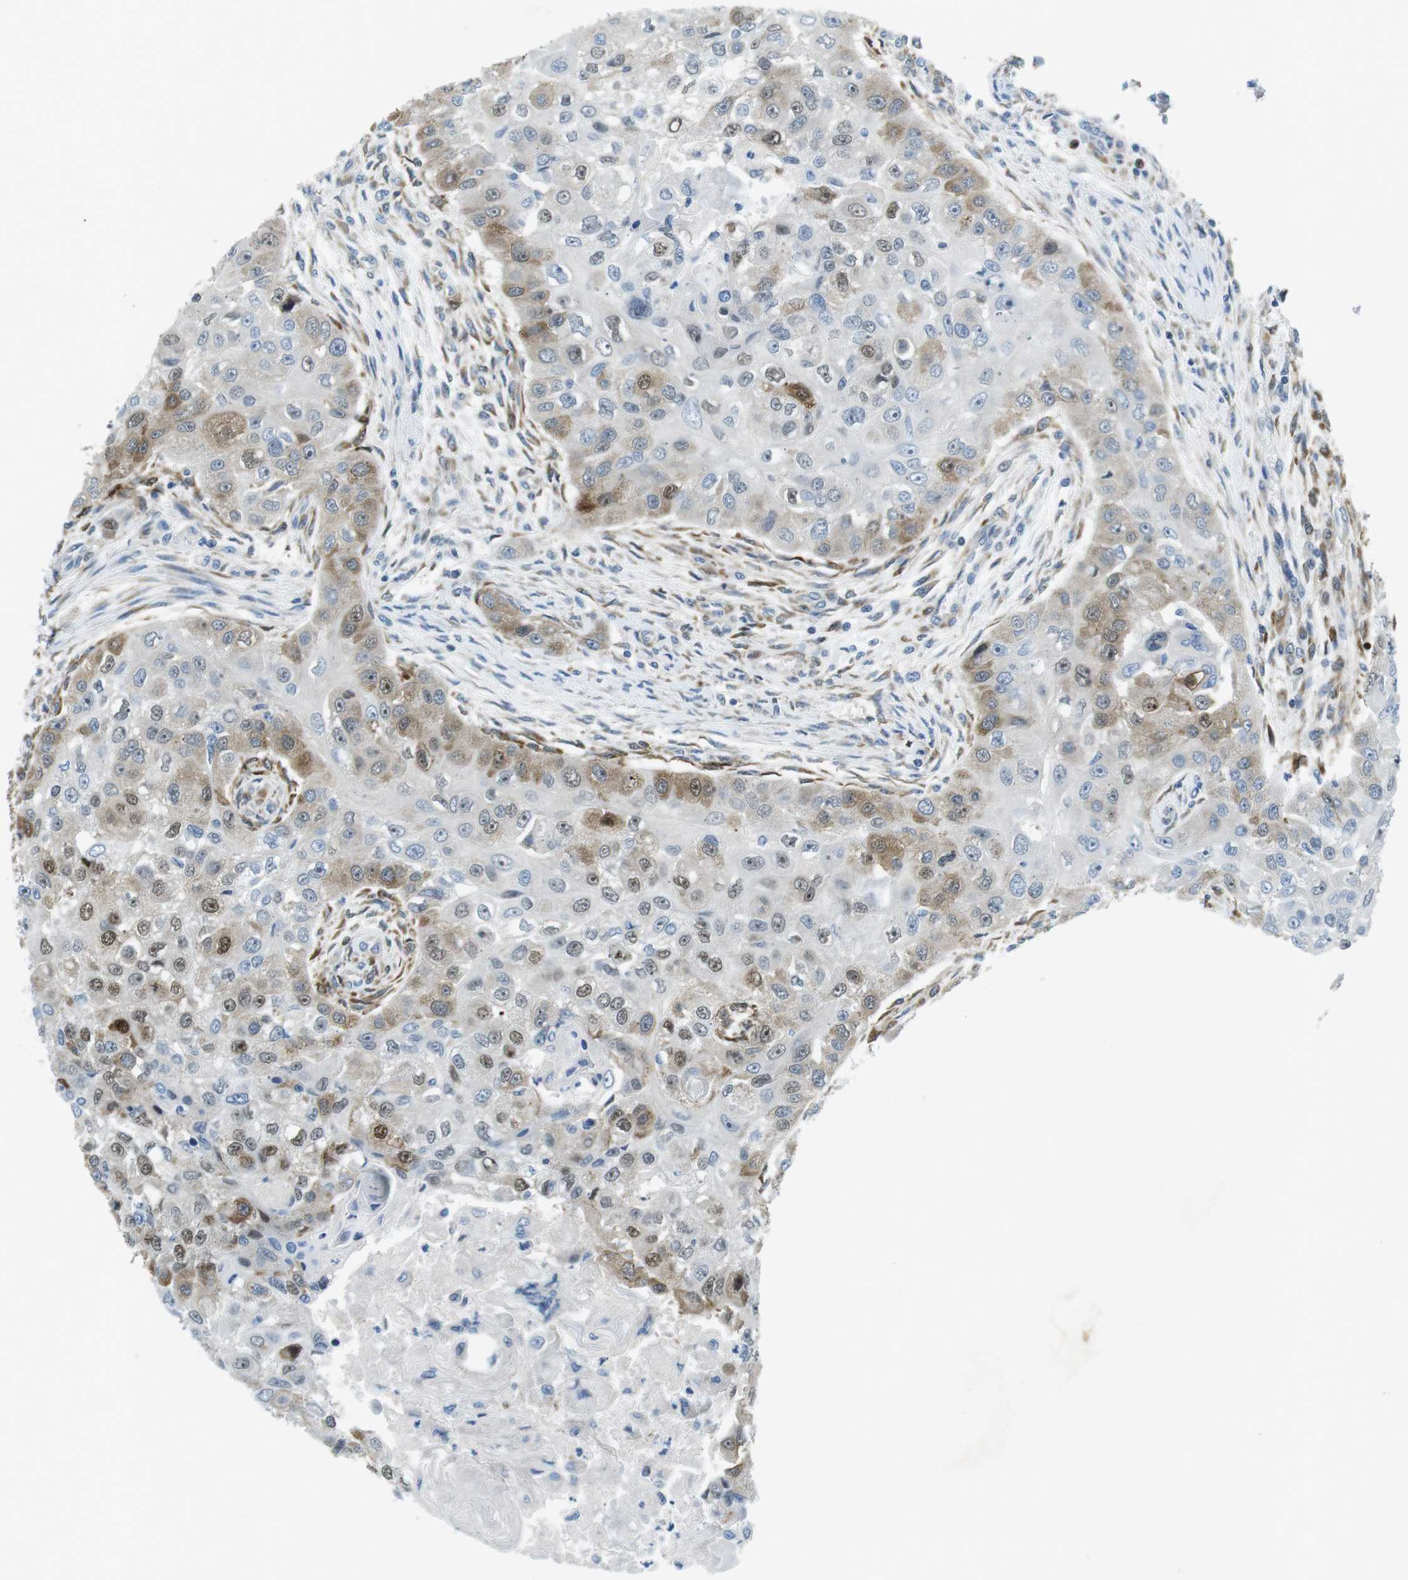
{"staining": {"intensity": "moderate", "quantity": "<25%", "location": "cytoplasmic/membranous,nuclear"}, "tissue": "head and neck cancer", "cell_type": "Tumor cells", "image_type": "cancer", "snomed": [{"axis": "morphology", "description": "Normal tissue, NOS"}, {"axis": "morphology", "description": "Squamous cell carcinoma, NOS"}, {"axis": "topography", "description": "Skeletal muscle"}, {"axis": "topography", "description": "Head-Neck"}], "caption": "About <25% of tumor cells in head and neck squamous cell carcinoma demonstrate moderate cytoplasmic/membranous and nuclear protein positivity as visualized by brown immunohistochemical staining.", "gene": "PHLDA1", "patient": {"sex": "male", "age": 51}}